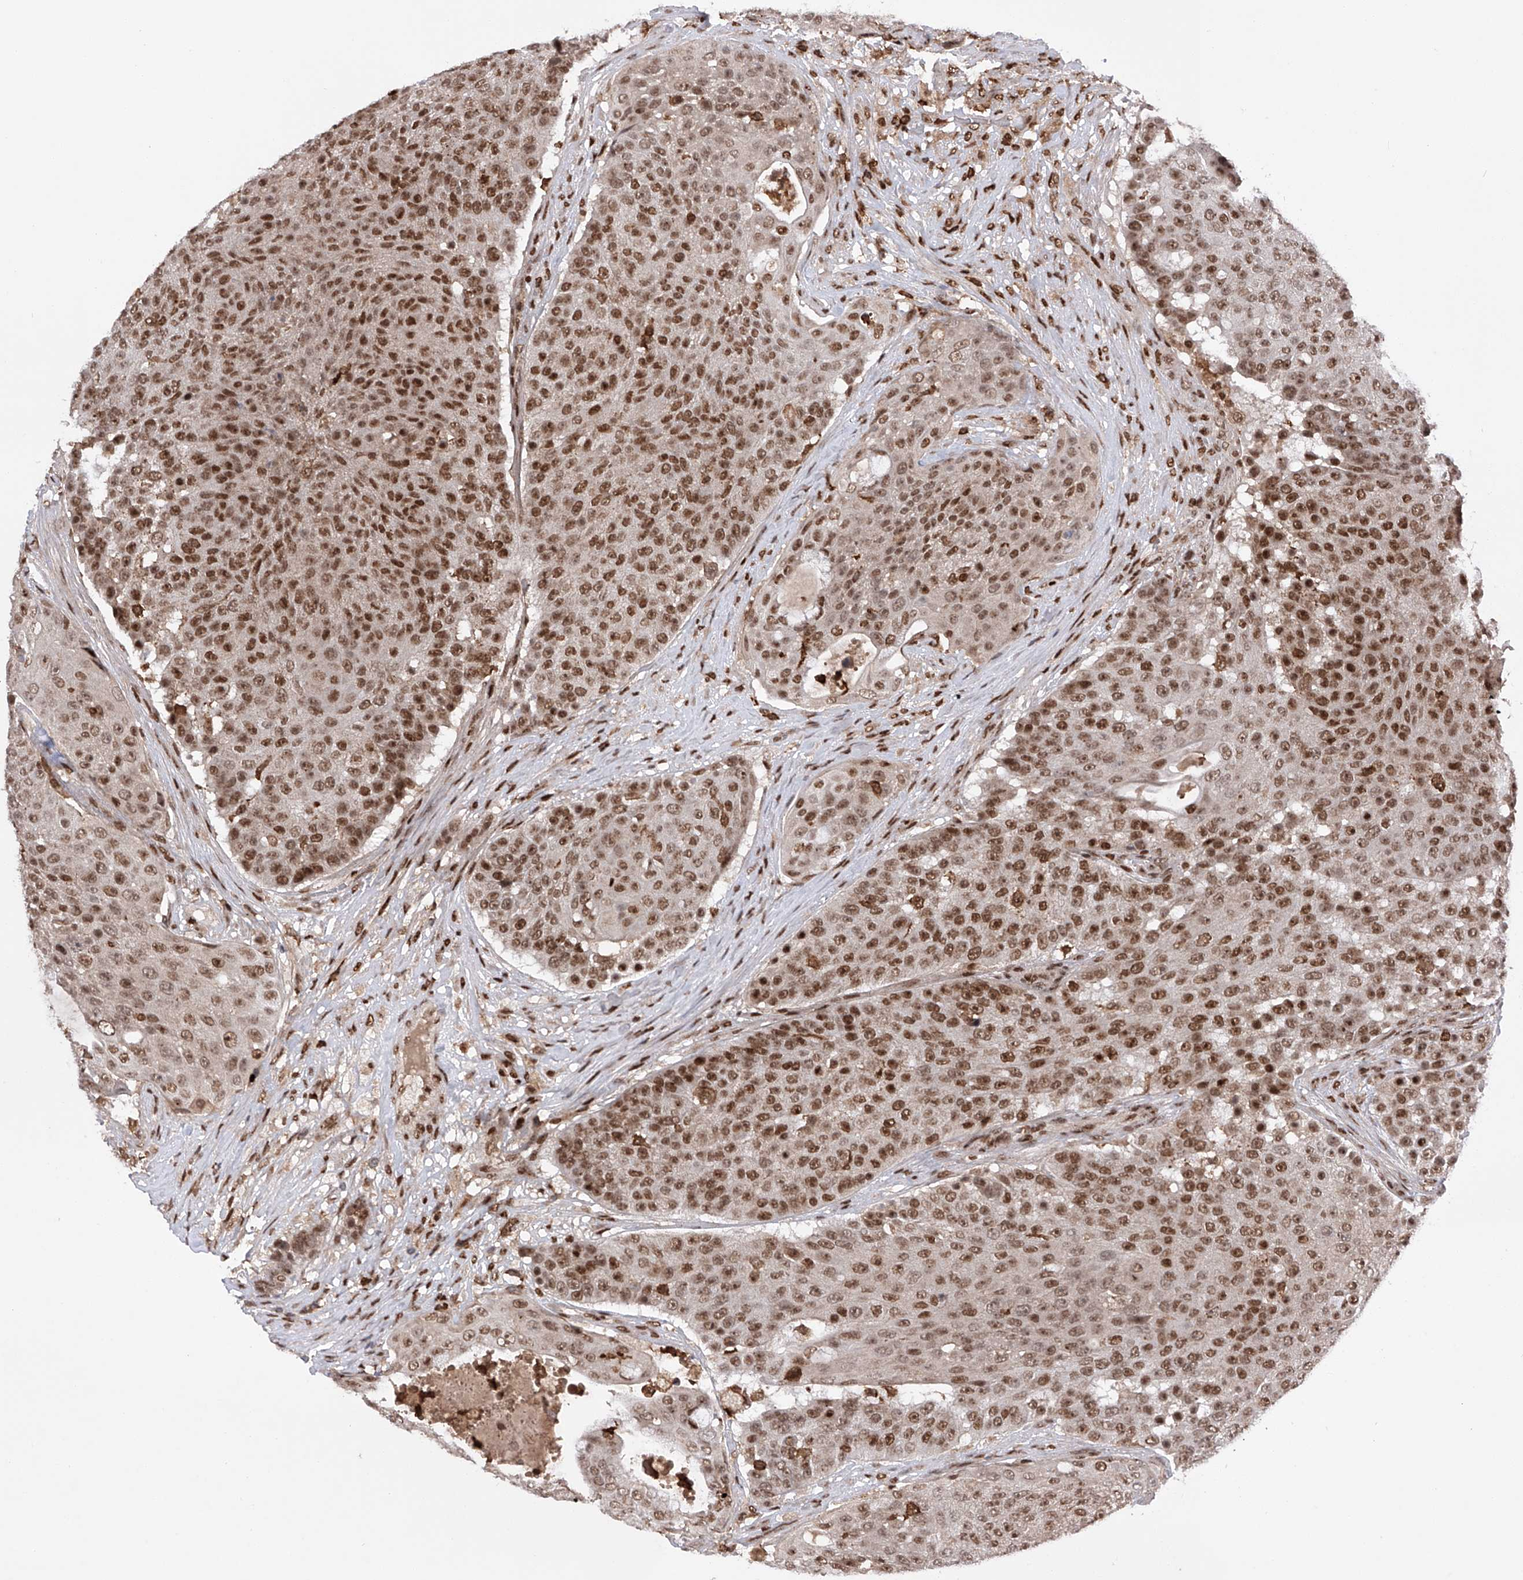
{"staining": {"intensity": "moderate", "quantity": ">75%", "location": "nuclear"}, "tissue": "urothelial cancer", "cell_type": "Tumor cells", "image_type": "cancer", "snomed": [{"axis": "morphology", "description": "Urothelial carcinoma, High grade"}, {"axis": "topography", "description": "Urinary bladder"}], "caption": "Immunohistochemistry (IHC) image of neoplastic tissue: urothelial cancer stained using immunohistochemistry shows medium levels of moderate protein expression localized specifically in the nuclear of tumor cells, appearing as a nuclear brown color.", "gene": "ZNF280D", "patient": {"sex": "female", "age": 63}}